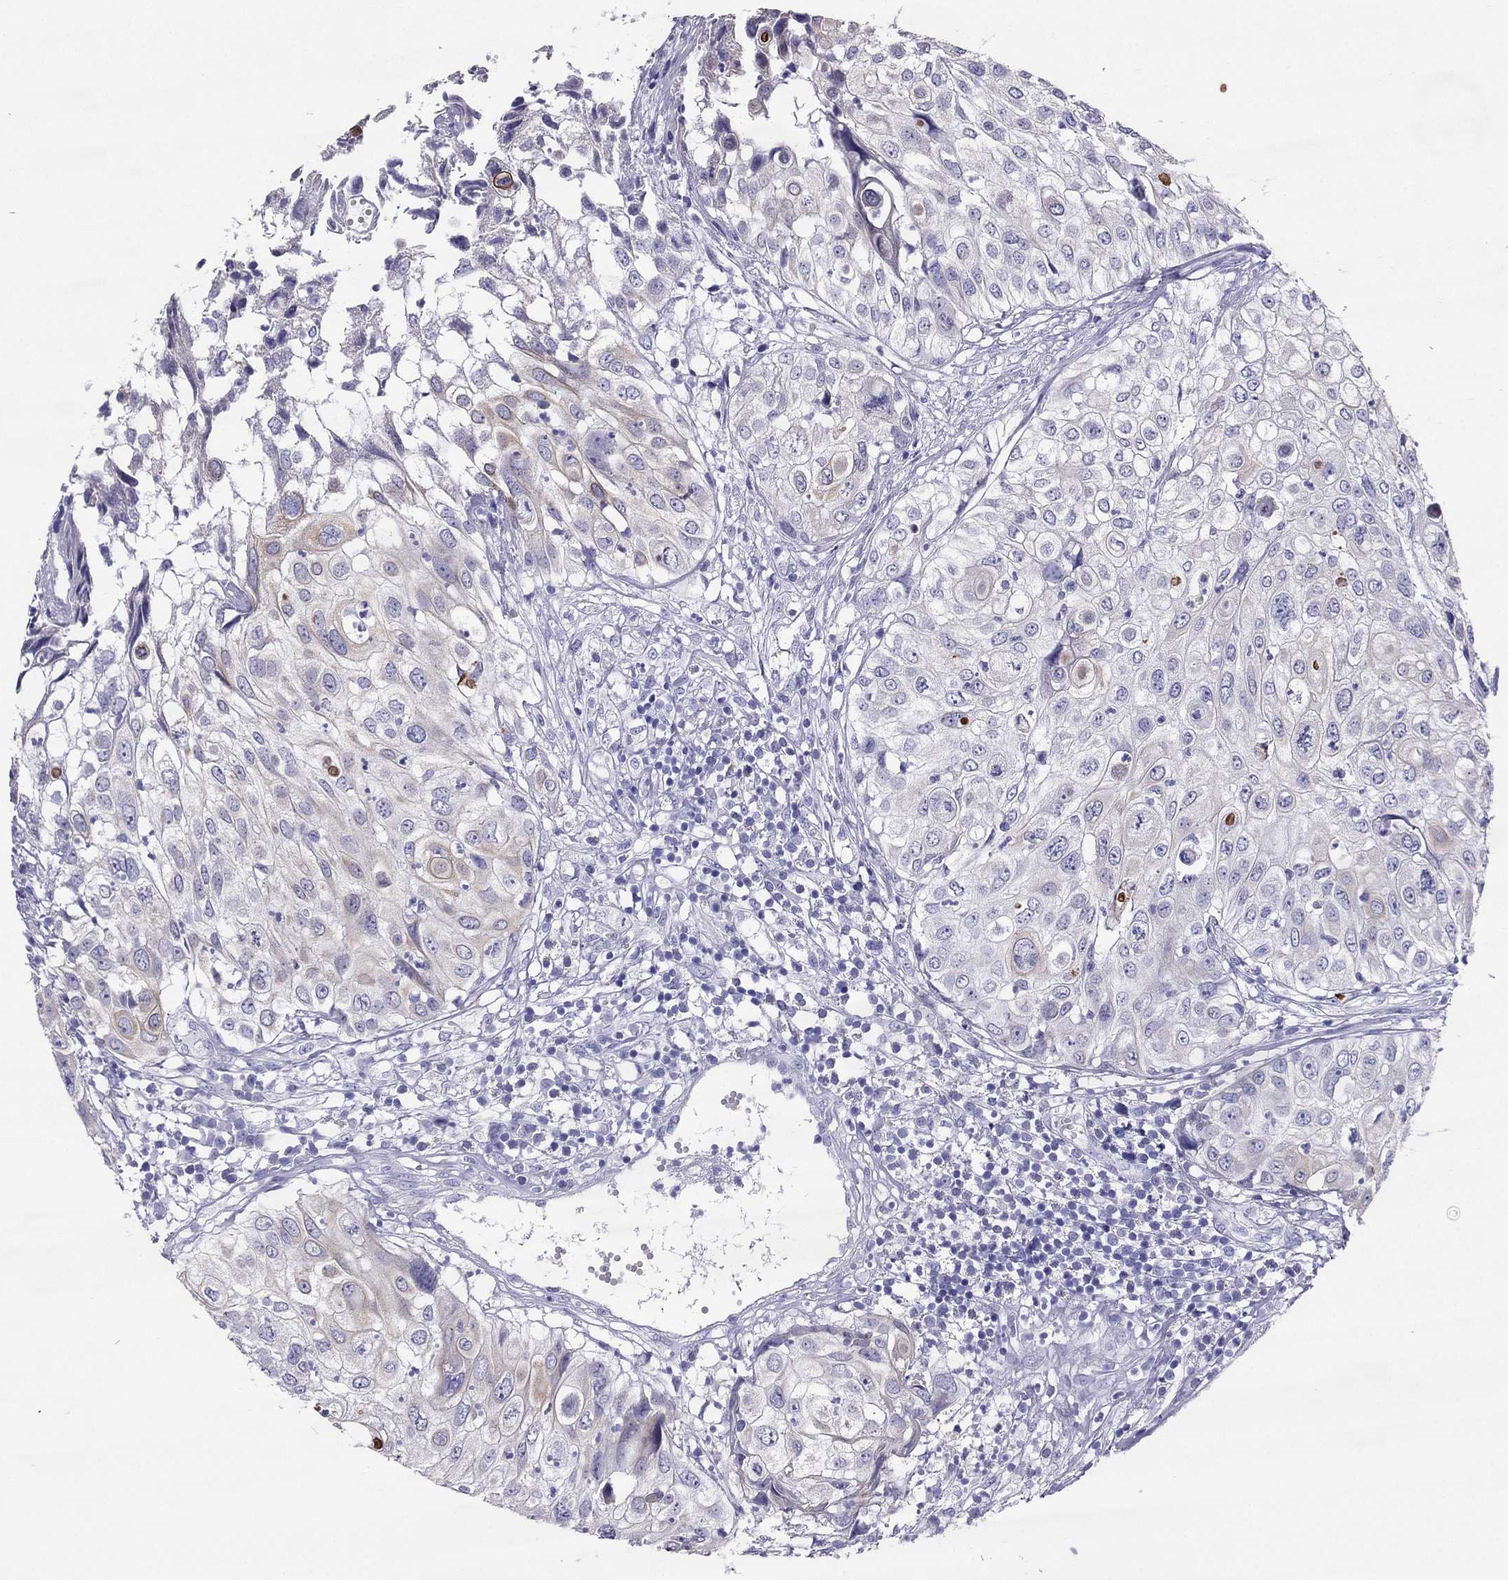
{"staining": {"intensity": "negative", "quantity": "none", "location": "none"}, "tissue": "urothelial cancer", "cell_type": "Tumor cells", "image_type": "cancer", "snomed": [{"axis": "morphology", "description": "Urothelial carcinoma, High grade"}, {"axis": "topography", "description": "Urinary bladder"}], "caption": "An image of human high-grade urothelial carcinoma is negative for staining in tumor cells.", "gene": "MAEL", "patient": {"sex": "female", "age": 79}}